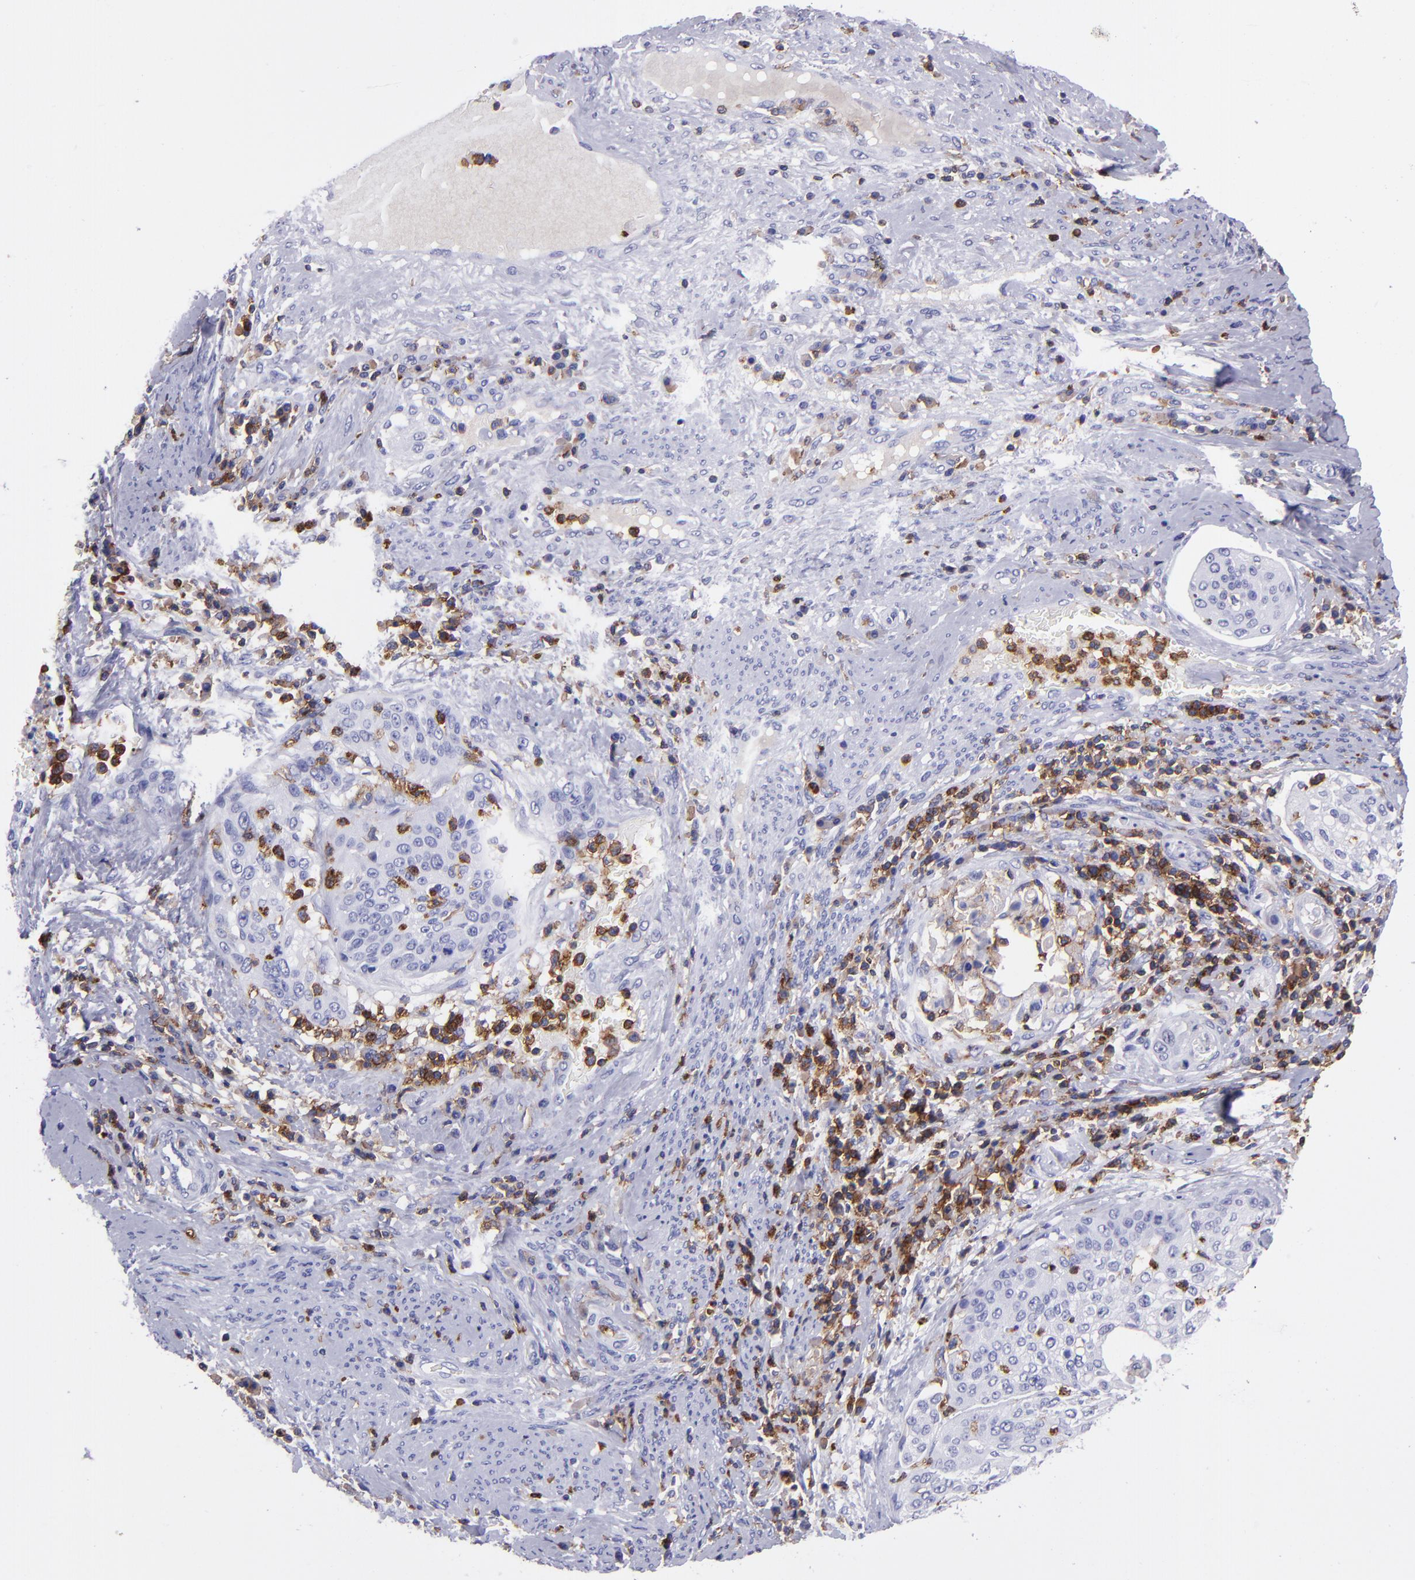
{"staining": {"intensity": "negative", "quantity": "none", "location": "none"}, "tissue": "cervical cancer", "cell_type": "Tumor cells", "image_type": "cancer", "snomed": [{"axis": "morphology", "description": "Squamous cell carcinoma, NOS"}, {"axis": "topography", "description": "Cervix"}], "caption": "This is an IHC histopathology image of human cervical cancer. There is no expression in tumor cells.", "gene": "ICAM3", "patient": {"sex": "female", "age": 41}}